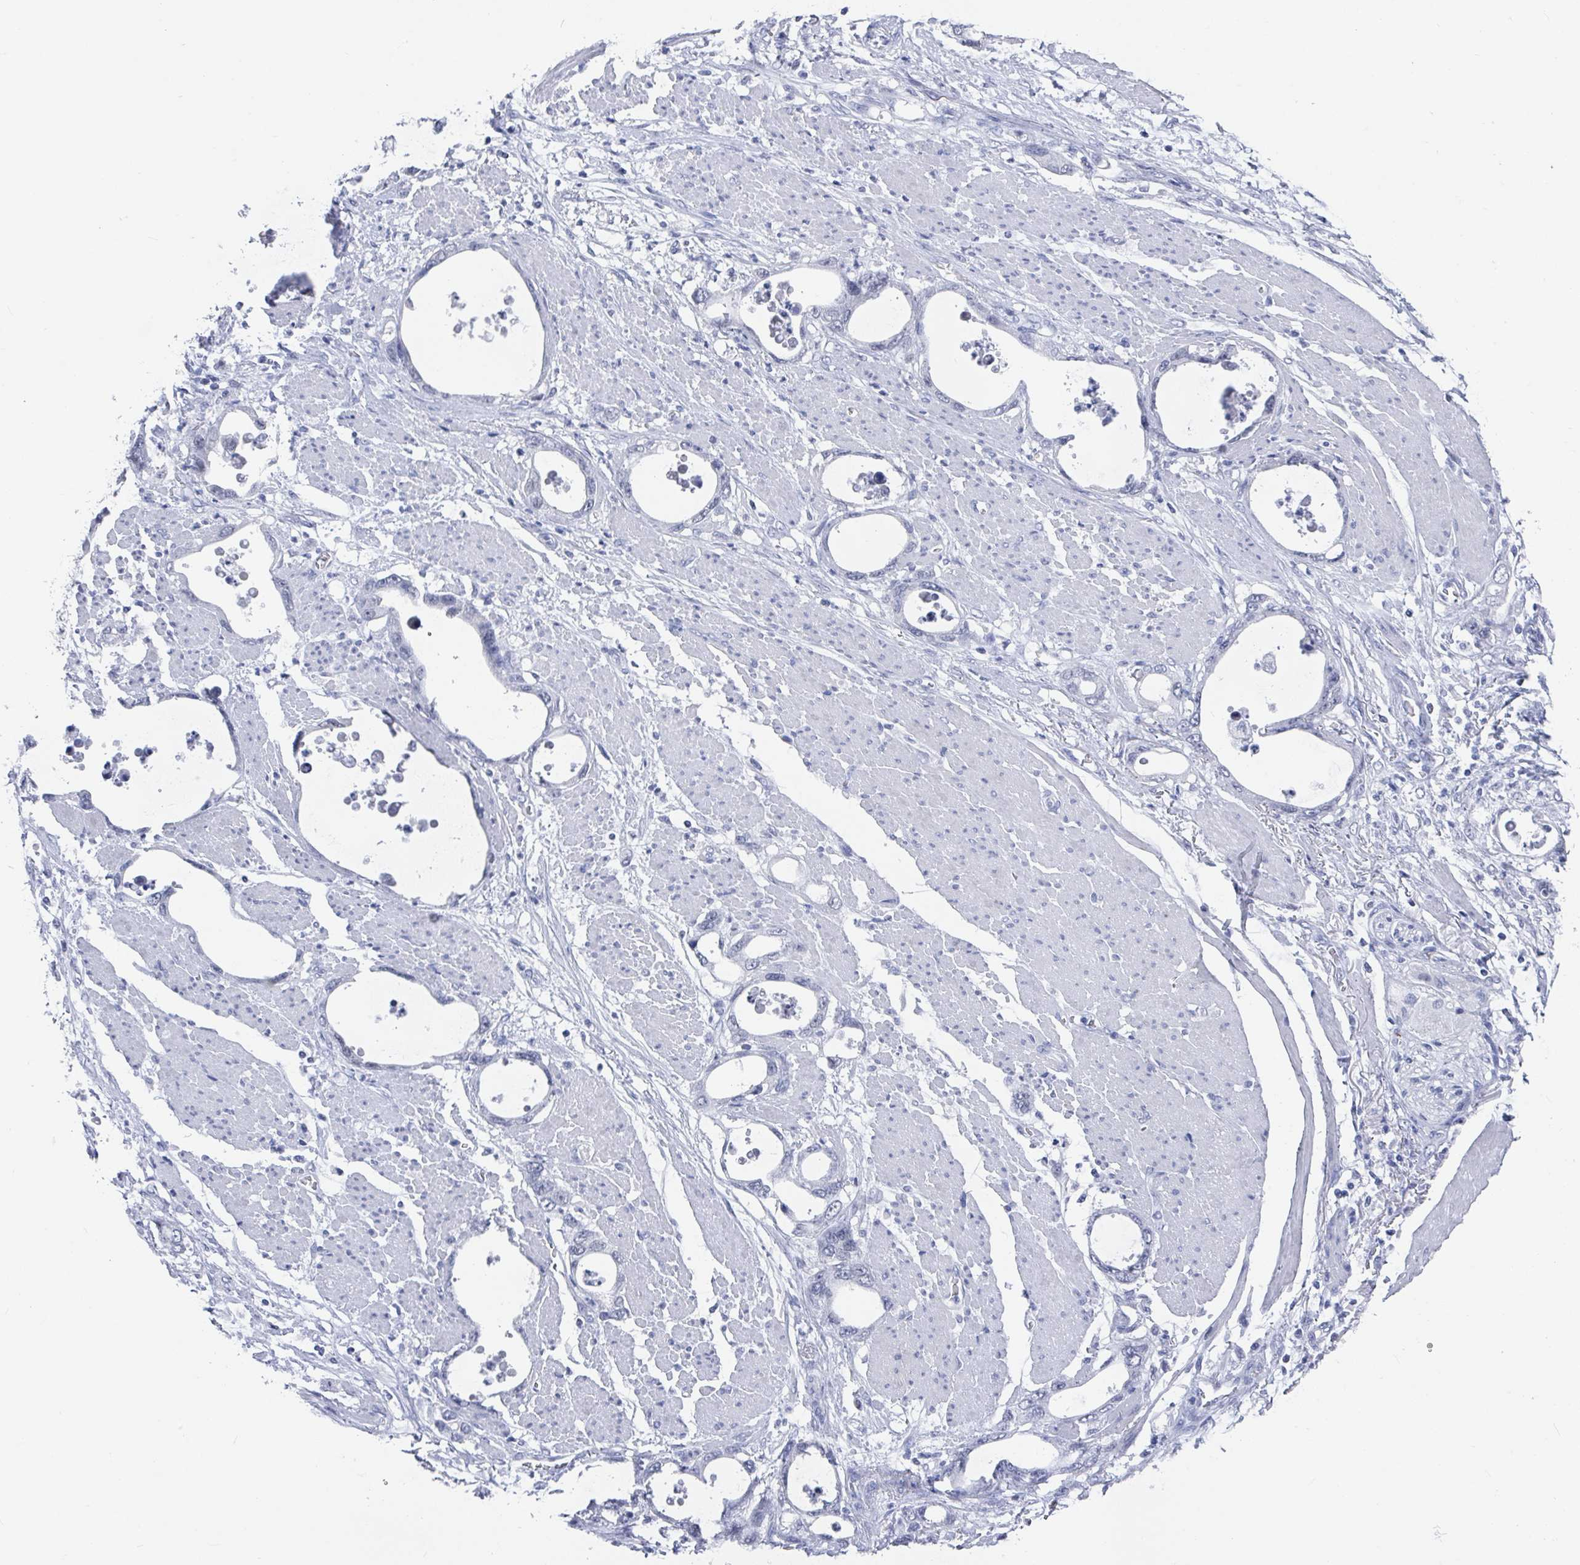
{"staining": {"intensity": "negative", "quantity": "none", "location": "none"}, "tissue": "stomach cancer", "cell_type": "Tumor cells", "image_type": "cancer", "snomed": [{"axis": "morphology", "description": "Adenocarcinoma, NOS"}, {"axis": "topography", "description": "Stomach, upper"}], "caption": "This is an immunohistochemistry micrograph of human stomach adenocarcinoma. There is no staining in tumor cells.", "gene": "CAMKV", "patient": {"sex": "male", "age": 74}}